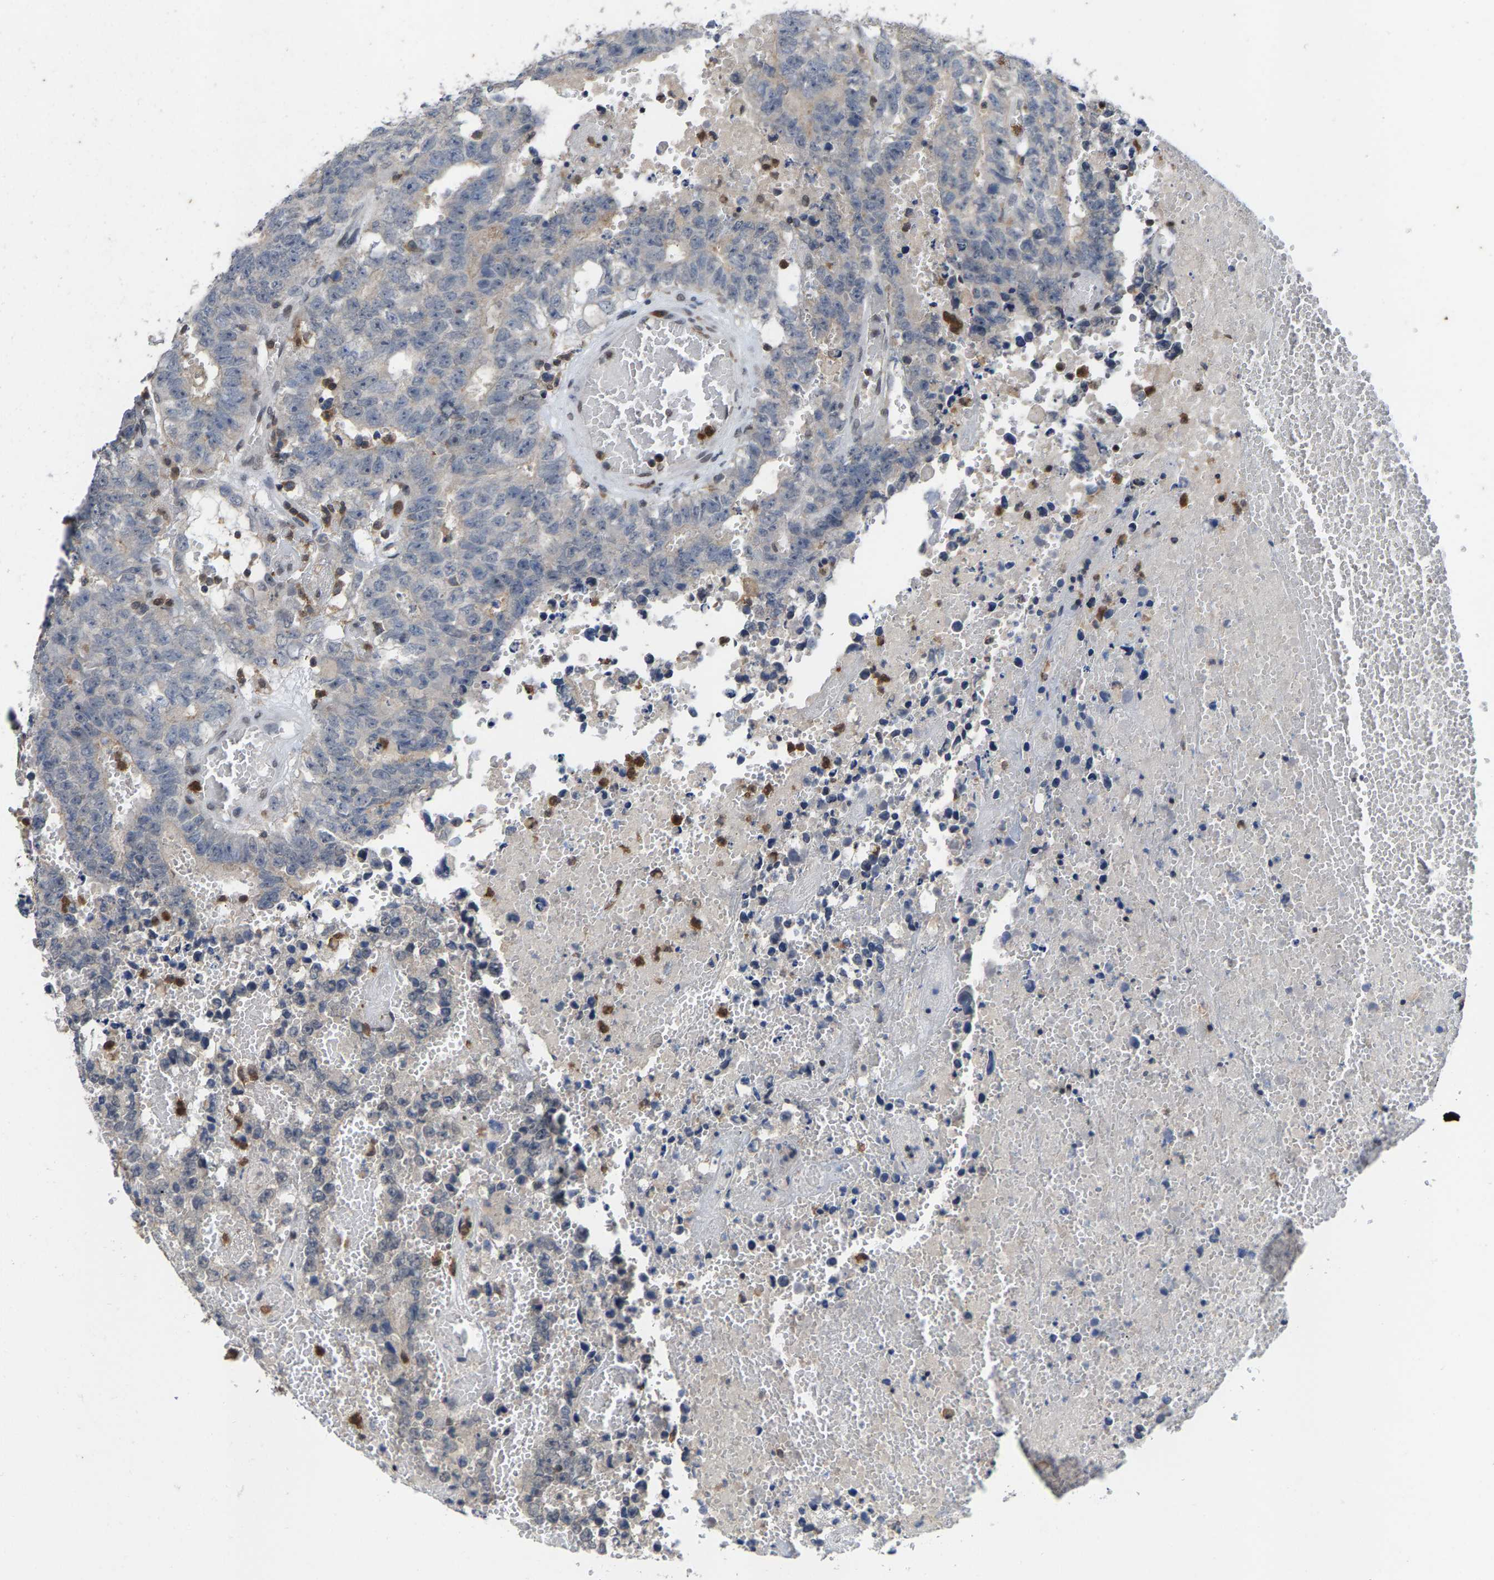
{"staining": {"intensity": "negative", "quantity": "none", "location": "none"}, "tissue": "testis cancer", "cell_type": "Tumor cells", "image_type": "cancer", "snomed": [{"axis": "morphology", "description": "Carcinoma, Embryonal, NOS"}, {"axis": "topography", "description": "Testis"}], "caption": "High magnification brightfield microscopy of testis cancer stained with DAB (3,3'-diaminobenzidine) (brown) and counterstained with hematoxylin (blue): tumor cells show no significant staining.", "gene": "FGD3", "patient": {"sex": "male", "age": 25}}